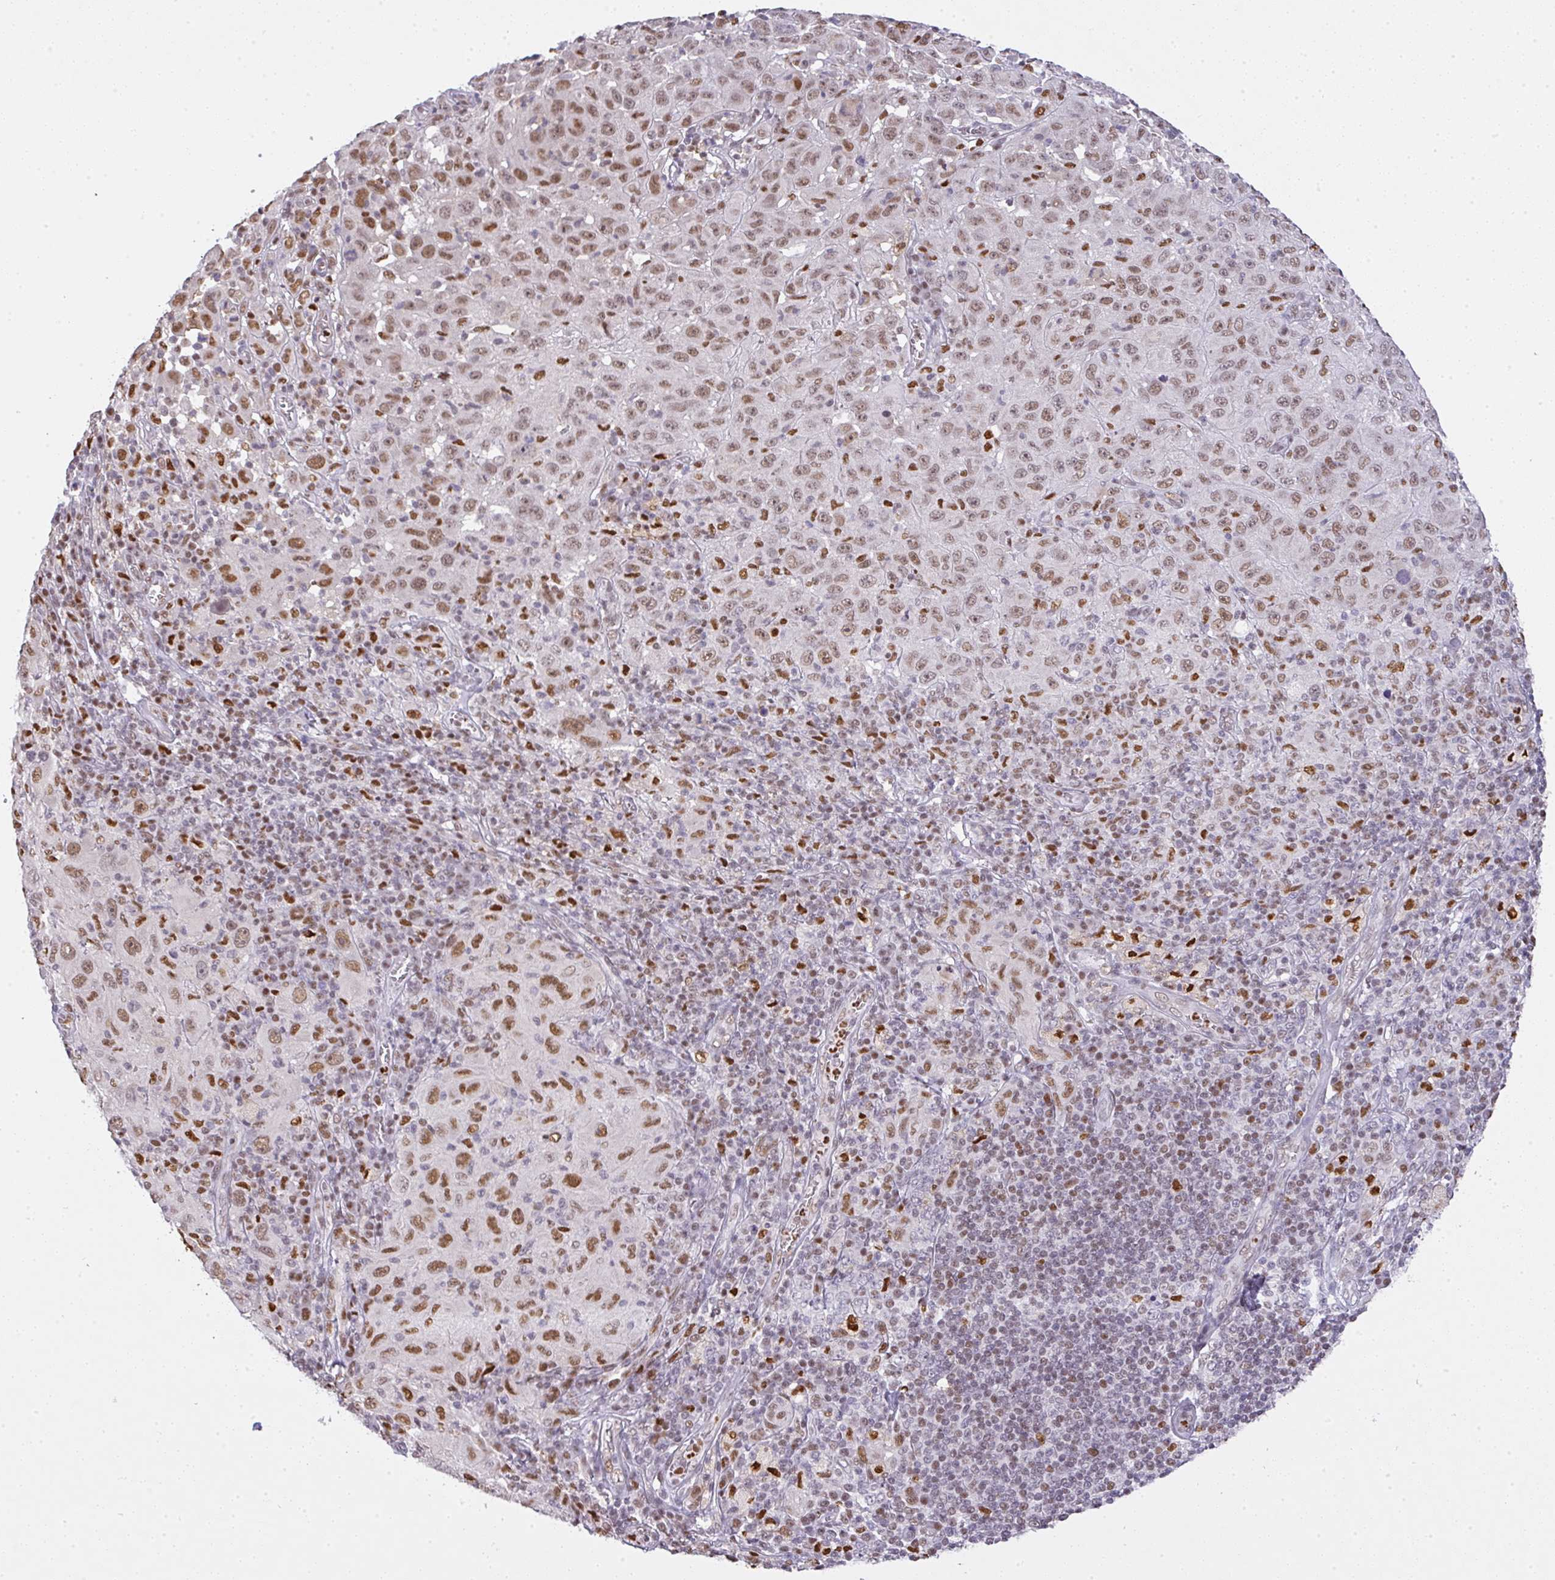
{"staining": {"intensity": "moderate", "quantity": ">75%", "location": "nuclear"}, "tissue": "melanoma", "cell_type": "Tumor cells", "image_type": "cancer", "snomed": [{"axis": "morphology", "description": "Malignant melanoma, NOS"}, {"axis": "topography", "description": "Skin"}], "caption": "Immunohistochemistry (DAB (3,3'-diaminobenzidine)) staining of malignant melanoma demonstrates moderate nuclear protein positivity in about >75% of tumor cells.", "gene": "BBX", "patient": {"sex": "female", "age": 91}}